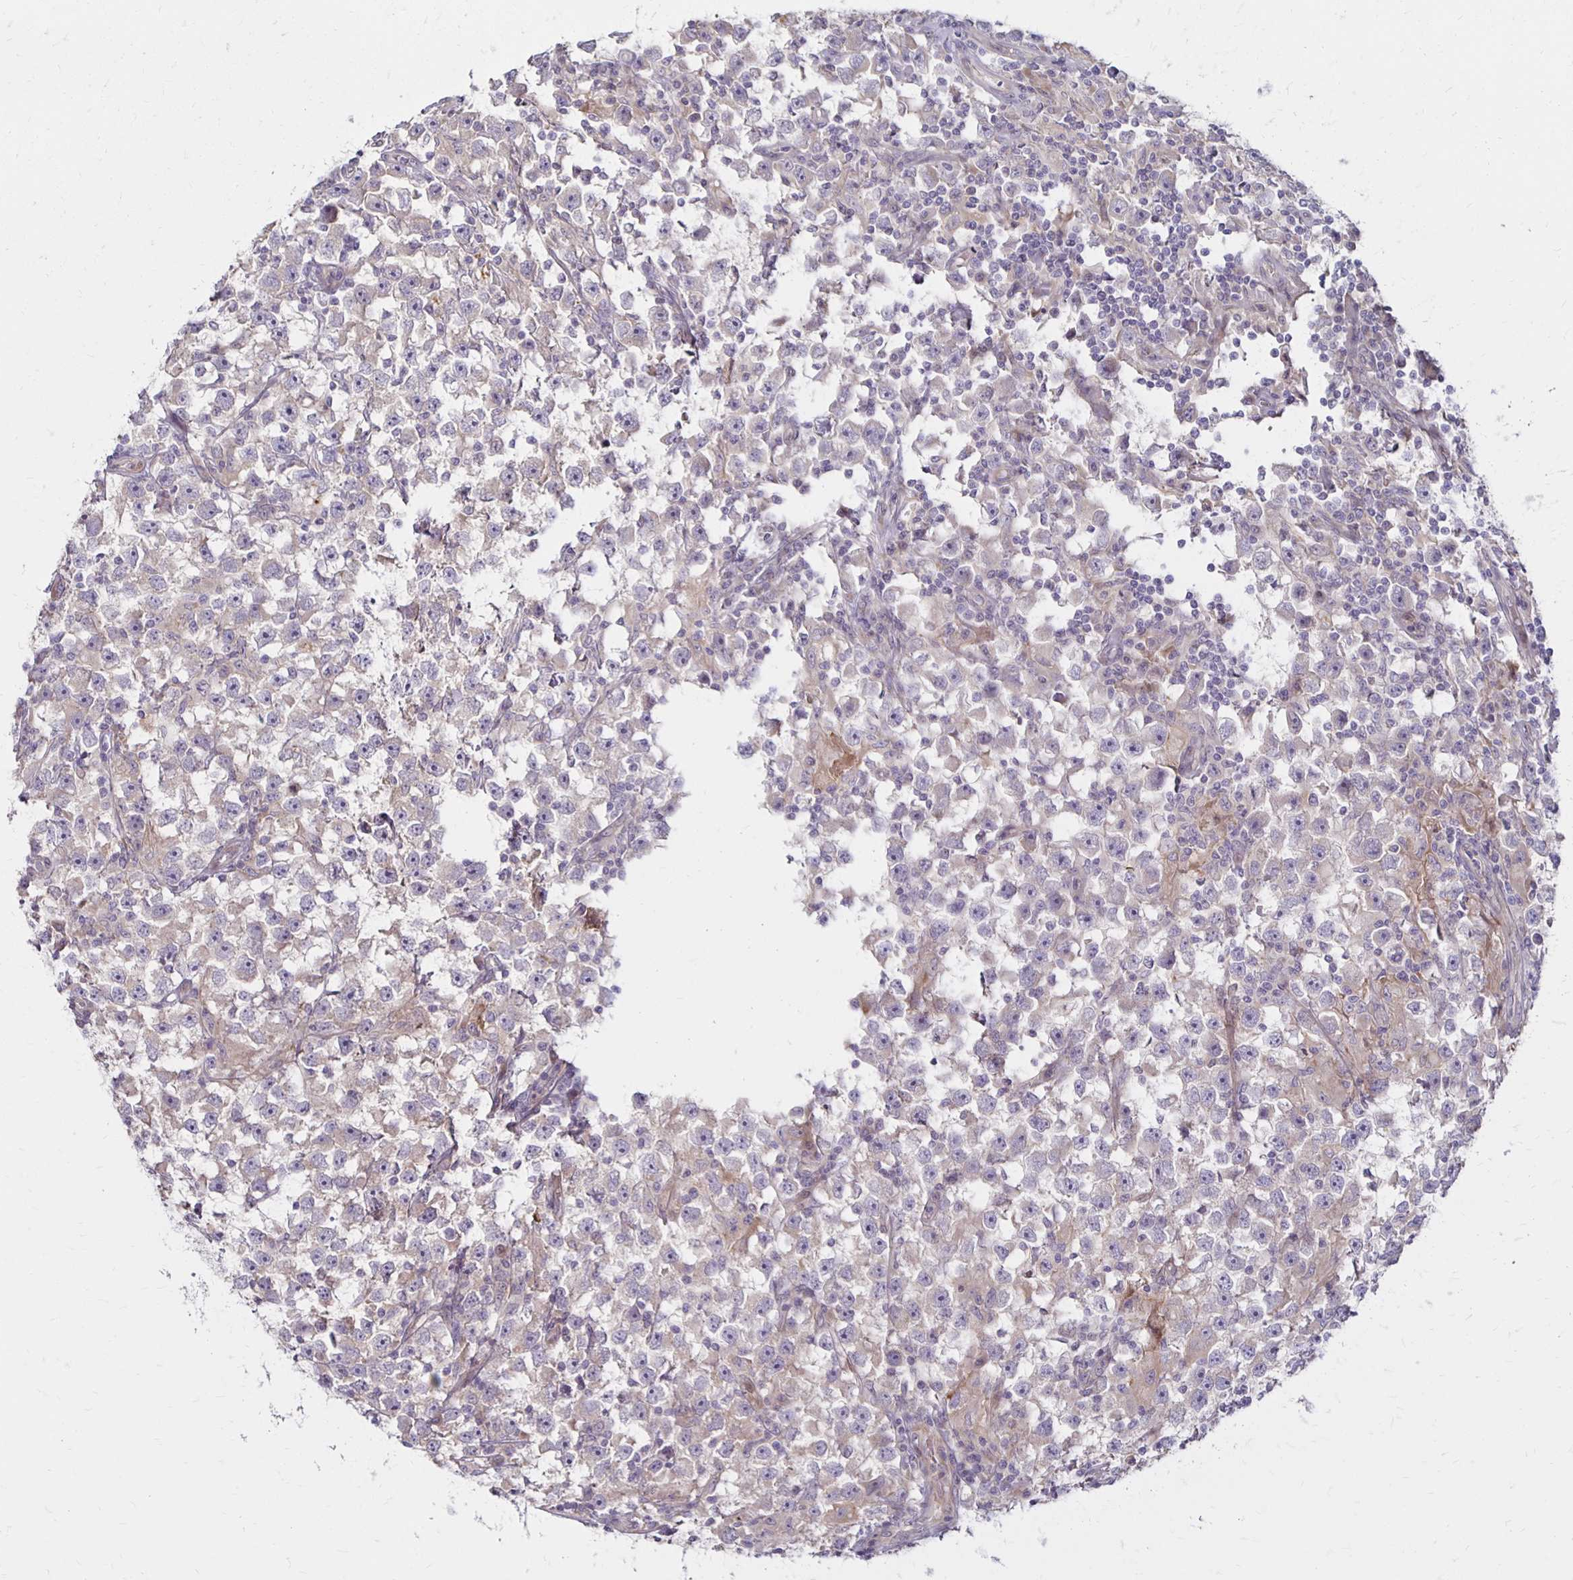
{"staining": {"intensity": "weak", "quantity": "<25%", "location": "cytoplasmic/membranous"}, "tissue": "testis cancer", "cell_type": "Tumor cells", "image_type": "cancer", "snomed": [{"axis": "morphology", "description": "Seminoma, NOS"}, {"axis": "topography", "description": "Testis"}], "caption": "DAB immunohistochemical staining of testis seminoma reveals no significant expression in tumor cells.", "gene": "KATNBL1", "patient": {"sex": "male", "age": 33}}